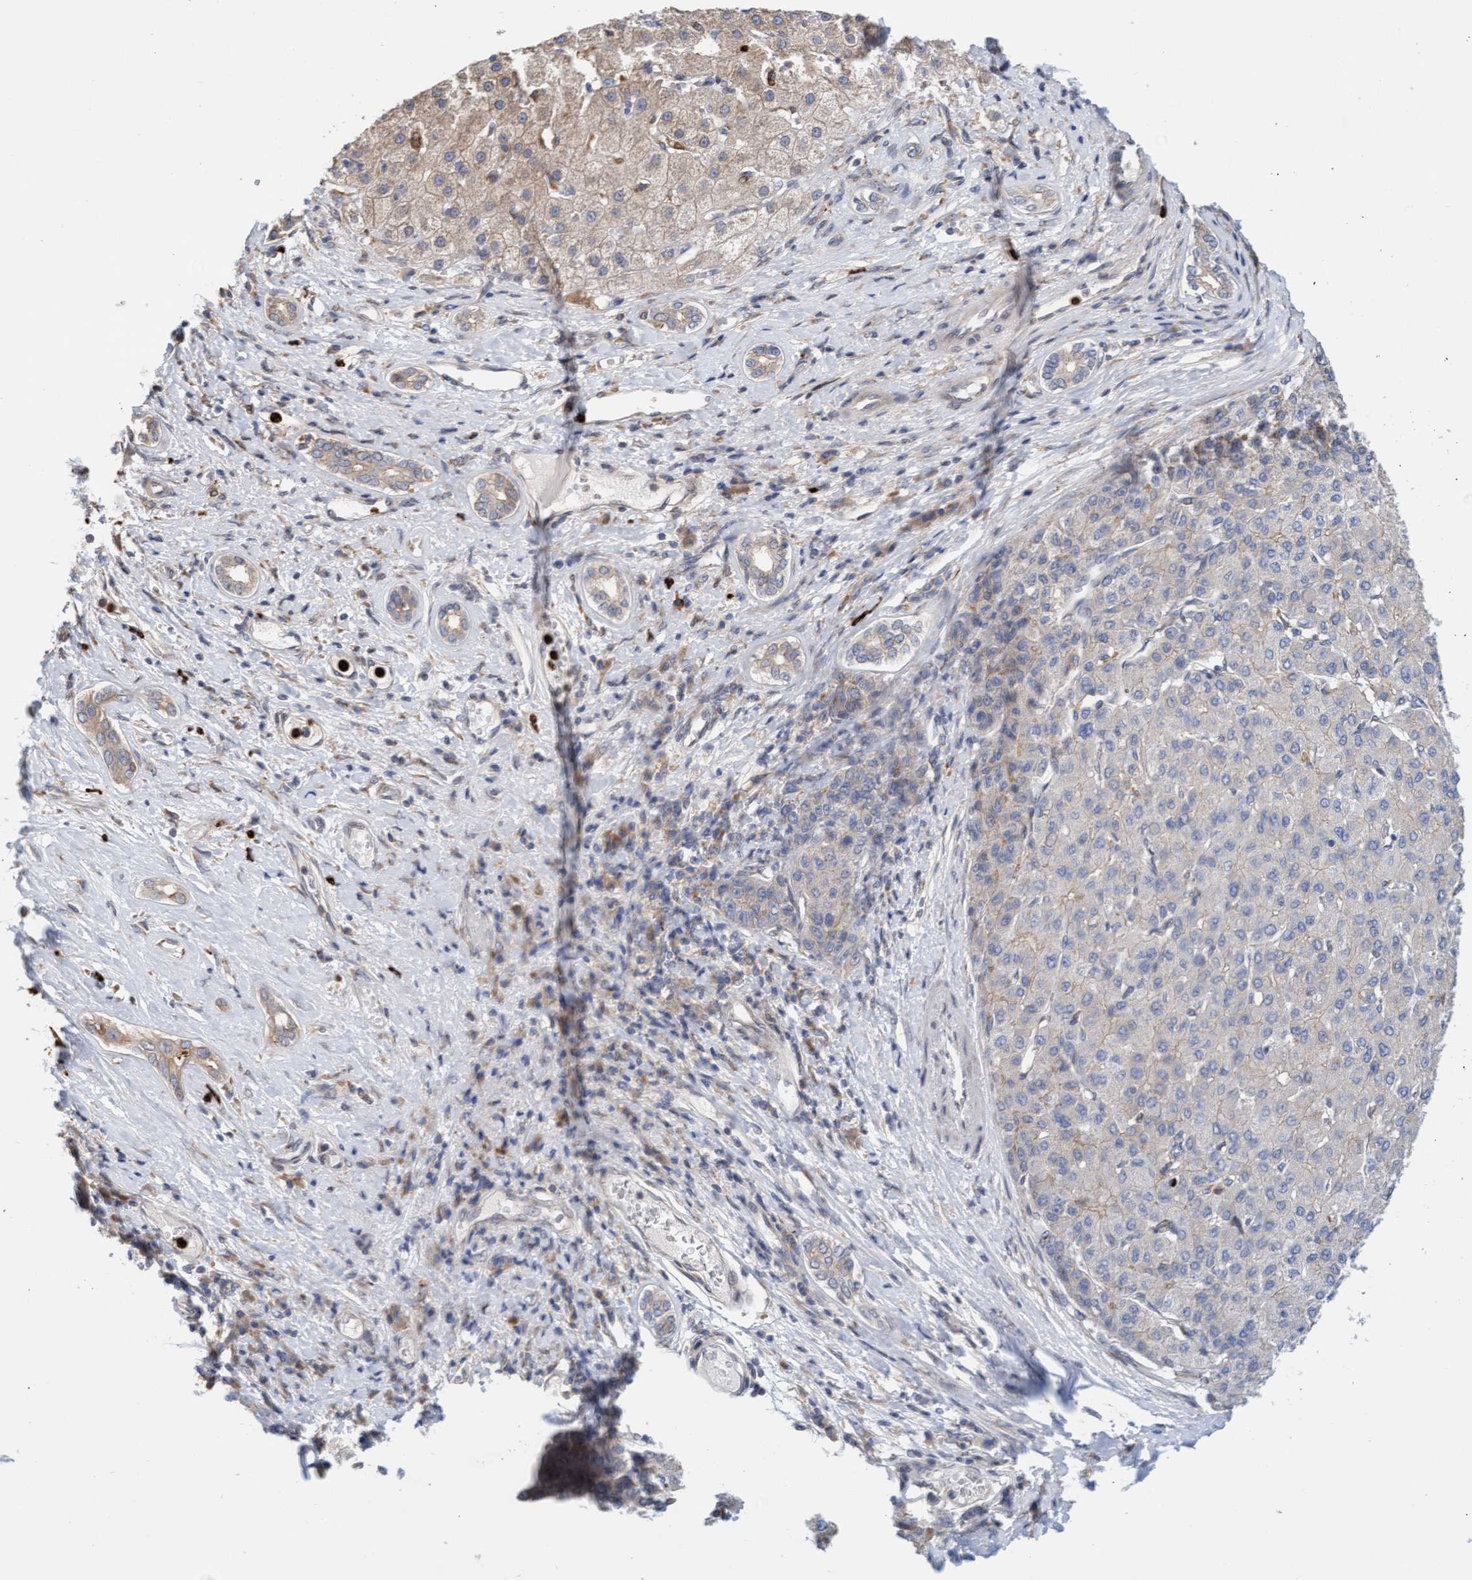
{"staining": {"intensity": "negative", "quantity": "none", "location": "none"}, "tissue": "liver cancer", "cell_type": "Tumor cells", "image_type": "cancer", "snomed": [{"axis": "morphology", "description": "Carcinoma, Hepatocellular, NOS"}, {"axis": "topography", "description": "Liver"}], "caption": "Human liver cancer stained for a protein using immunohistochemistry (IHC) displays no staining in tumor cells.", "gene": "MMP8", "patient": {"sex": "male", "age": 65}}